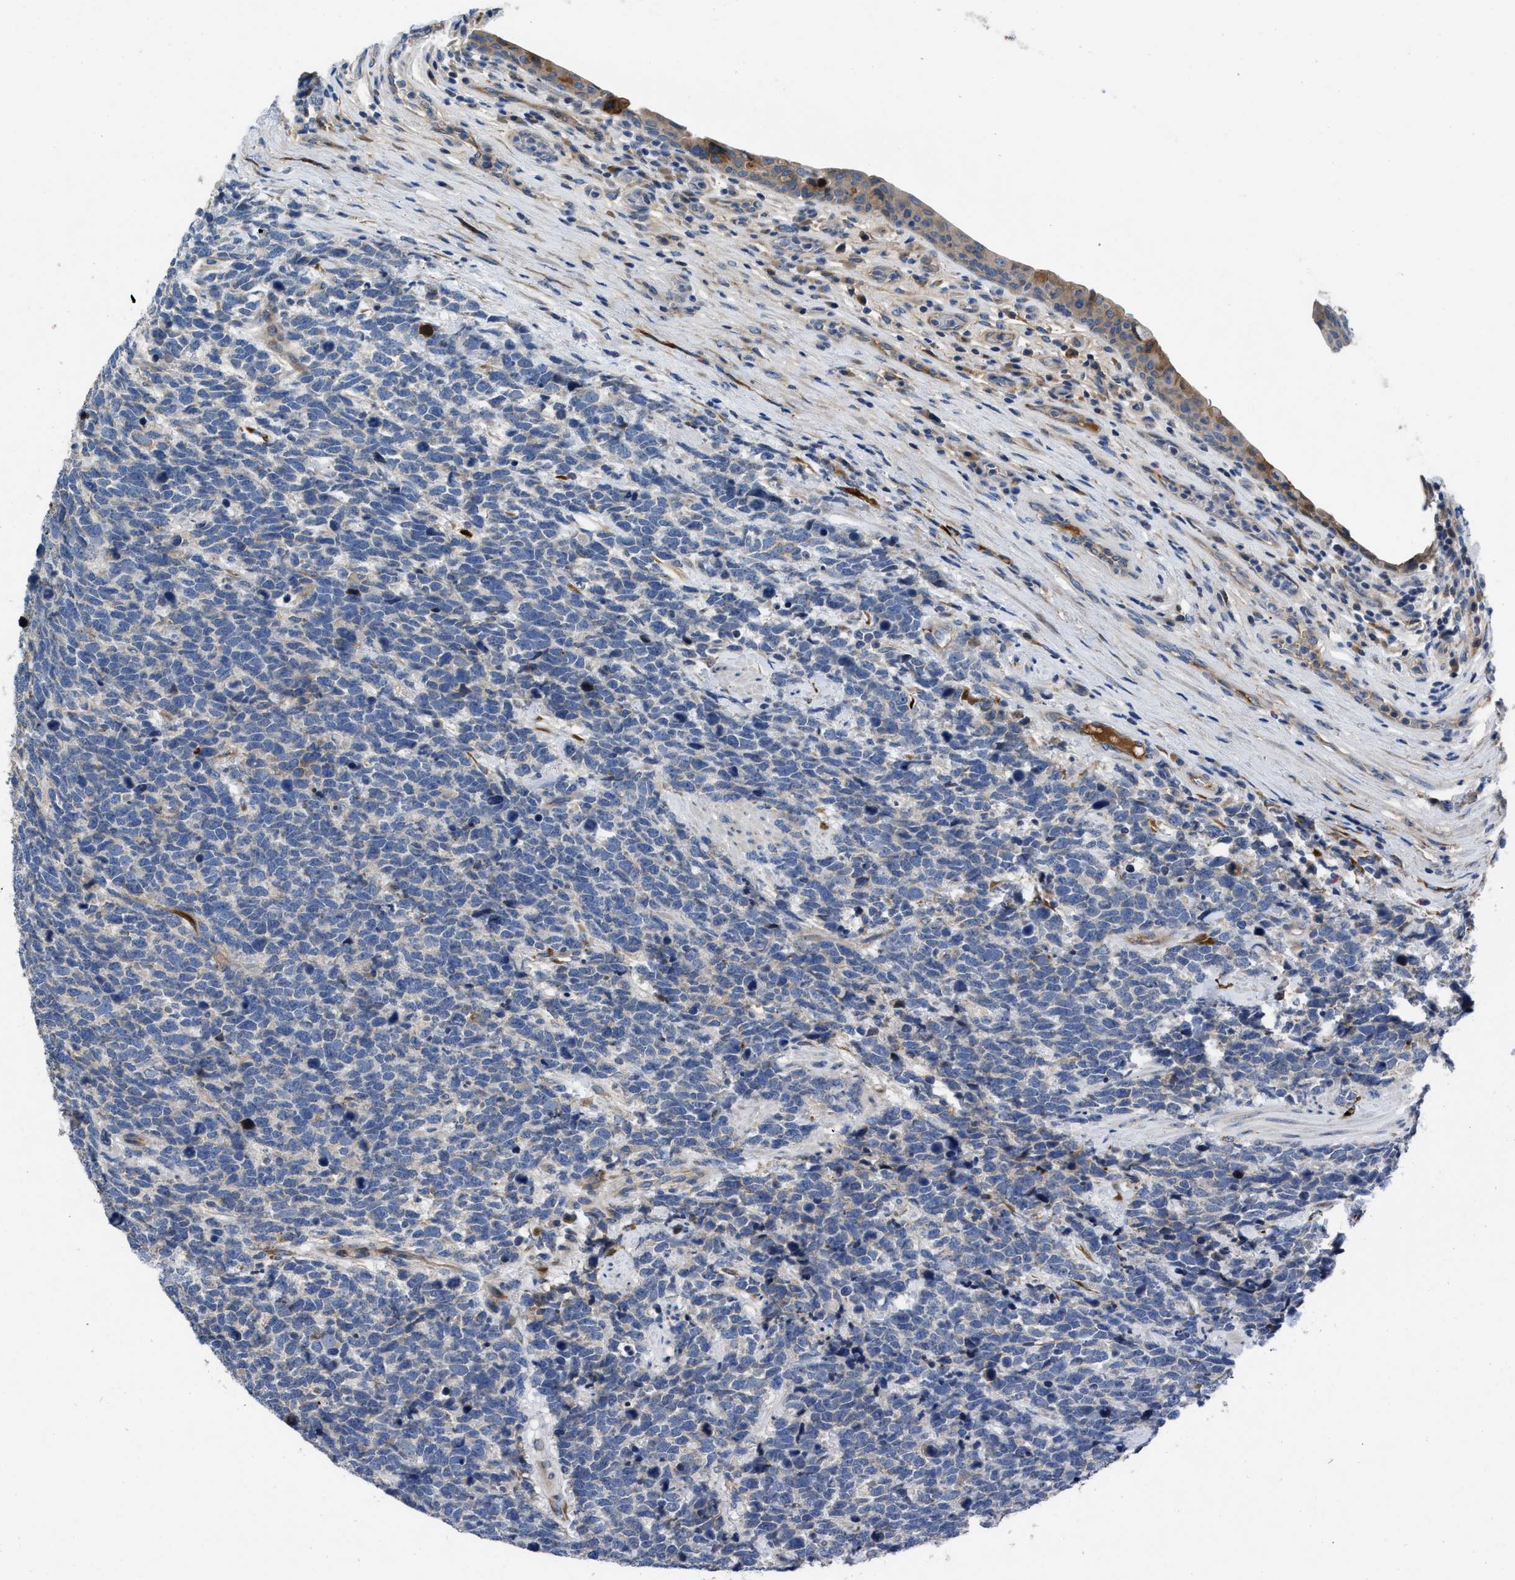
{"staining": {"intensity": "negative", "quantity": "none", "location": "none"}, "tissue": "urothelial cancer", "cell_type": "Tumor cells", "image_type": "cancer", "snomed": [{"axis": "morphology", "description": "Urothelial carcinoma, High grade"}, {"axis": "topography", "description": "Urinary bladder"}], "caption": "An immunohistochemistry (IHC) photomicrograph of urothelial carcinoma (high-grade) is shown. There is no staining in tumor cells of urothelial carcinoma (high-grade).", "gene": "GGCX", "patient": {"sex": "female", "age": 82}}